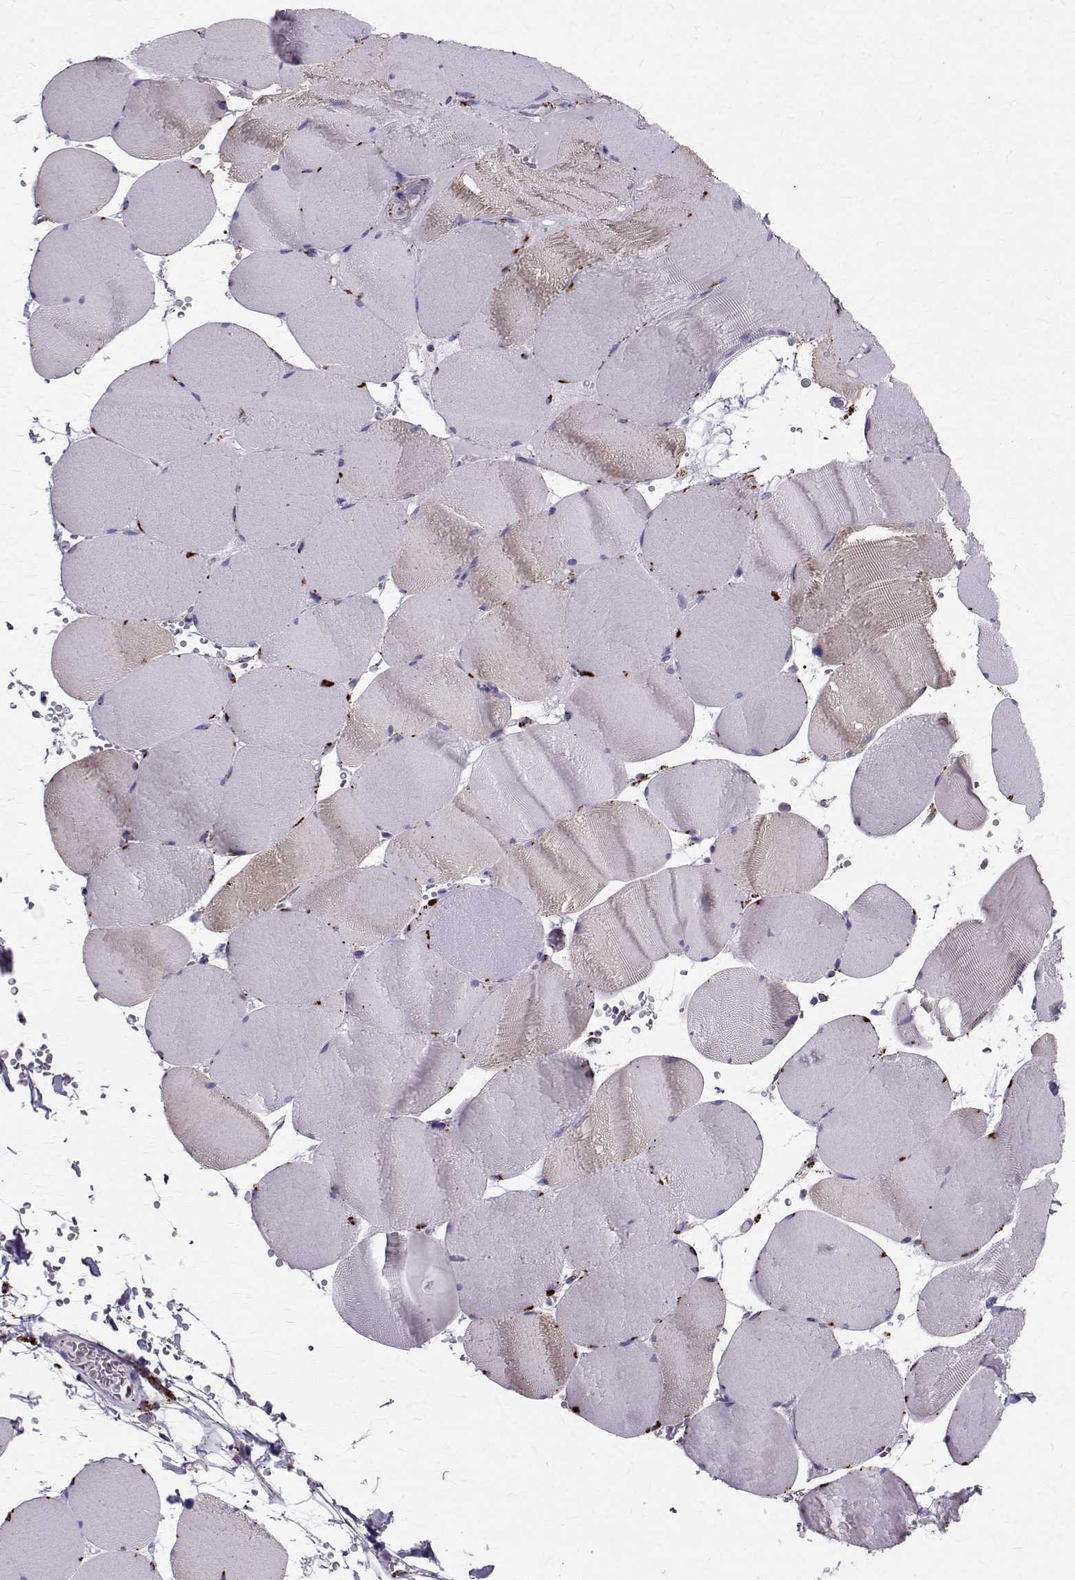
{"staining": {"intensity": "negative", "quantity": "none", "location": "none"}, "tissue": "skeletal muscle", "cell_type": "Myocytes", "image_type": "normal", "snomed": [{"axis": "morphology", "description": "Normal tissue, NOS"}, {"axis": "topography", "description": "Skeletal muscle"}, {"axis": "topography", "description": "Head-Neck"}], "caption": "A micrograph of skeletal muscle stained for a protein reveals no brown staining in myocytes. (Stains: DAB immunohistochemistry (IHC) with hematoxylin counter stain, Microscopy: brightfield microscopy at high magnification).", "gene": "TPP1", "patient": {"sex": "male", "age": 66}}